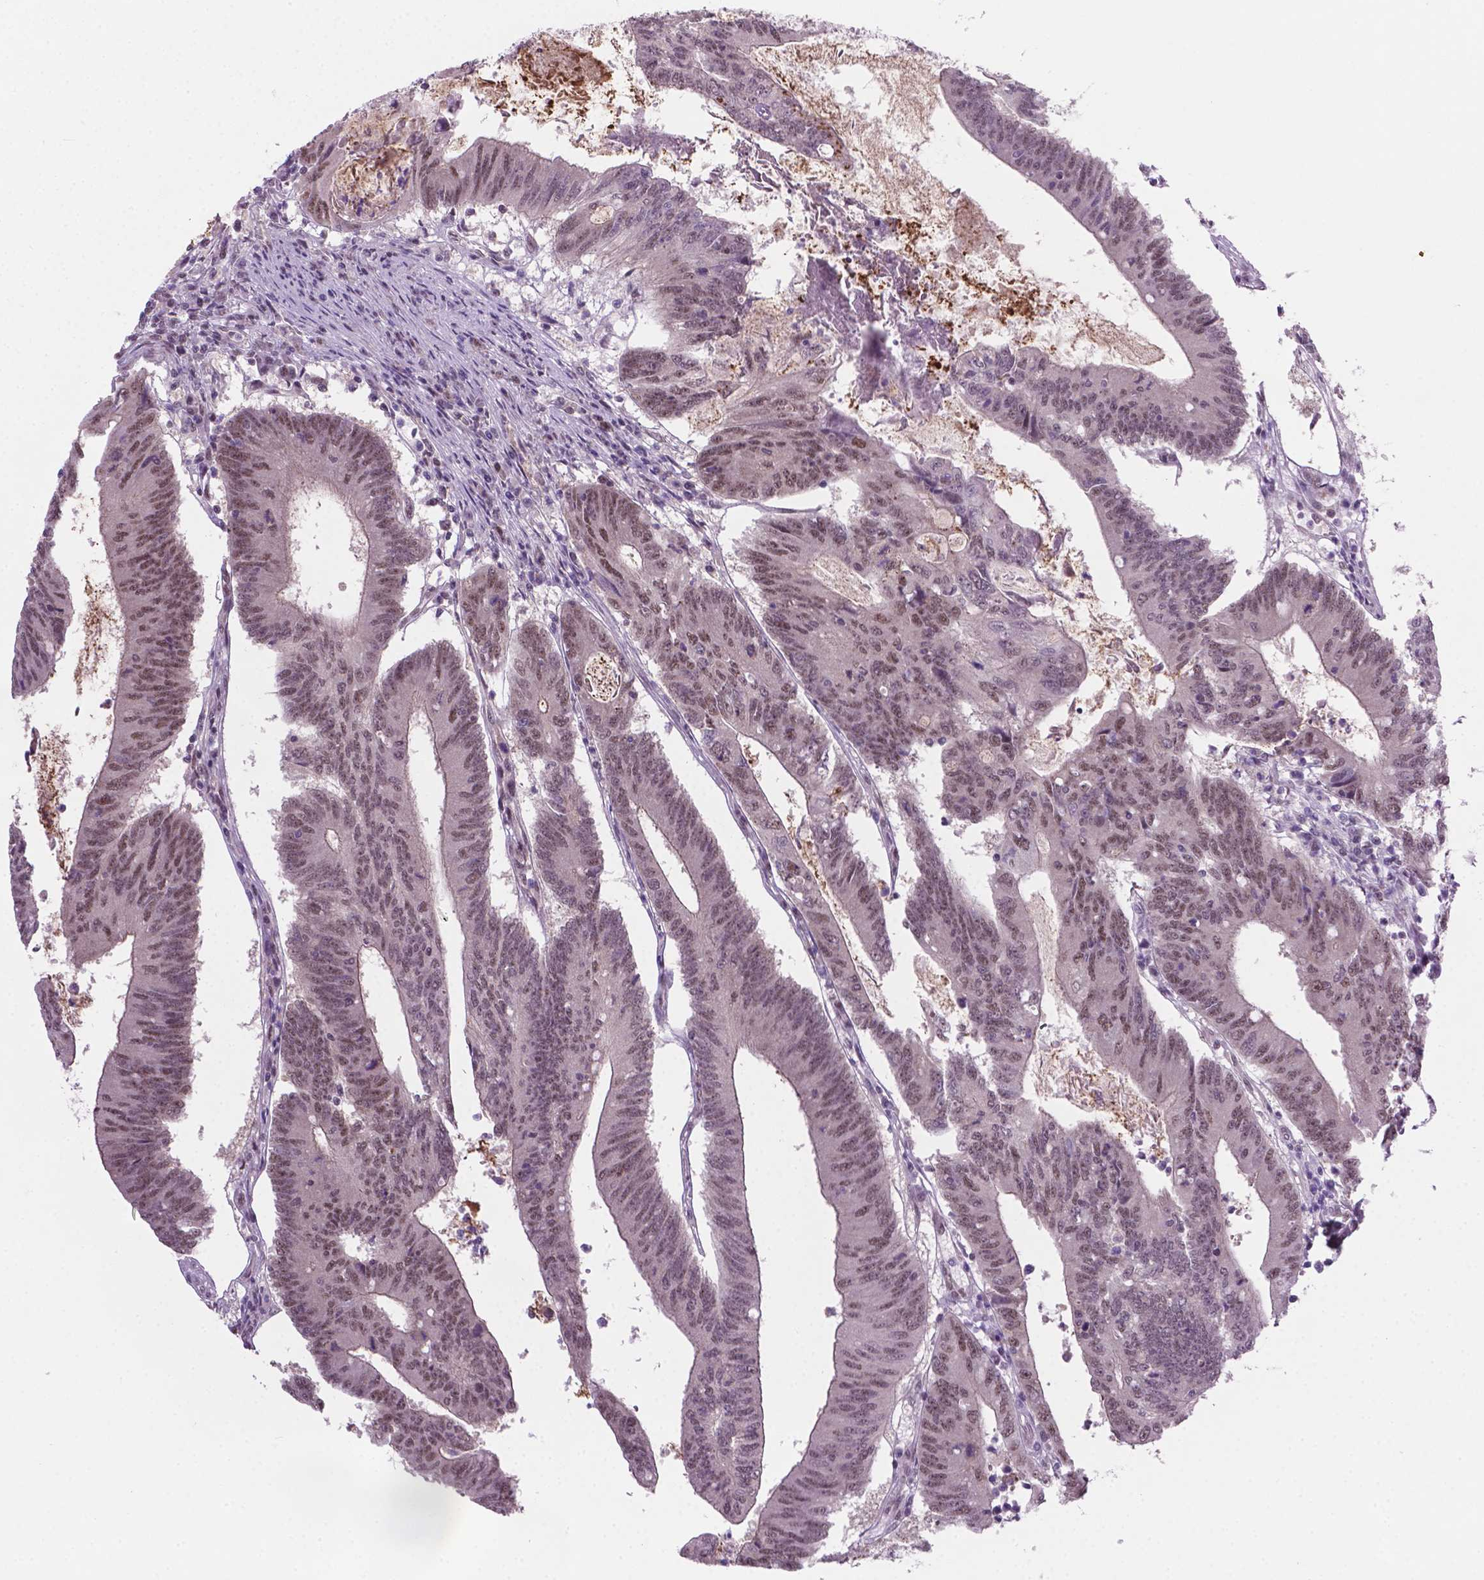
{"staining": {"intensity": "moderate", "quantity": ">75%", "location": "nuclear"}, "tissue": "colorectal cancer", "cell_type": "Tumor cells", "image_type": "cancer", "snomed": [{"axis": "morphology", "description": "Adenocarcinoma, NOS"}, {"axis": "topography", "description": "Colon"}], "caption": "High-power microscopy captured an immunohistochemistry micrograph of colorectal cancer (adenocarcinoma), revealing moderate nuclear expression in approximately >75% of tumor cells. The staining is performed using DAB brown chromogen to label protein expression. The nuclei are counter-stained blue using hematoxylin.", "gene": "PHAX", "patient": {"sex": "female", "age": 70}}